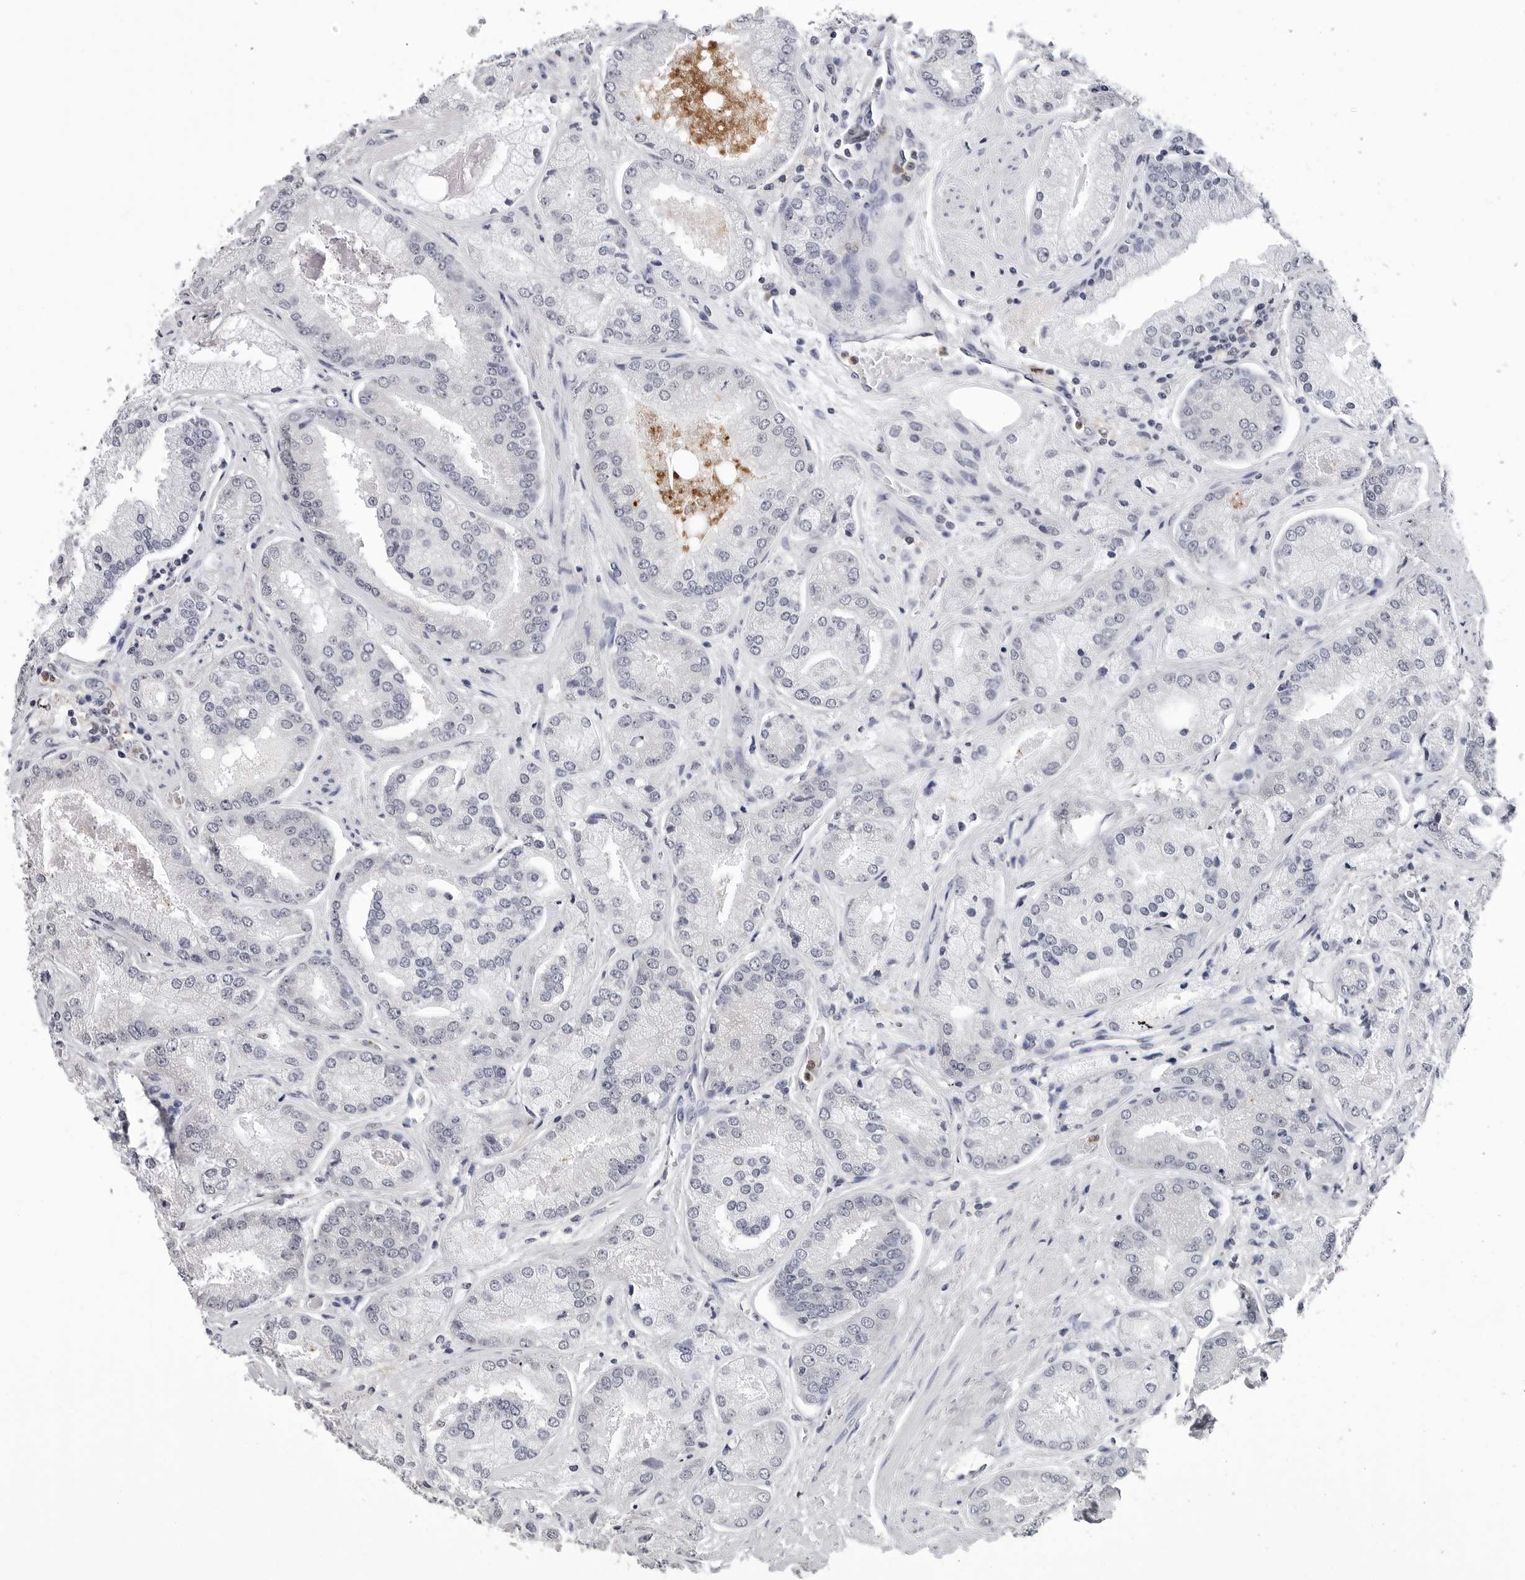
{"staining": {"intensity": "negative", "quantity": "none", "location": "none"}, "tissue": "prostate cancer", "cell_type": "Tumor cells", "image_type": "cancer", "snomed": [{"axis": "morphology", "description": "Adenocarcinoma, High grade"}, {"axis": "topography", "description": "Prostate"}], "caption": "Immunohistochemistry of human prostate cancer (adenocarcinoma (high-grade)) displays no staining in tumor cells.", "gene": "TRMT13", "patient": {"sex": "male", "age": 58}}